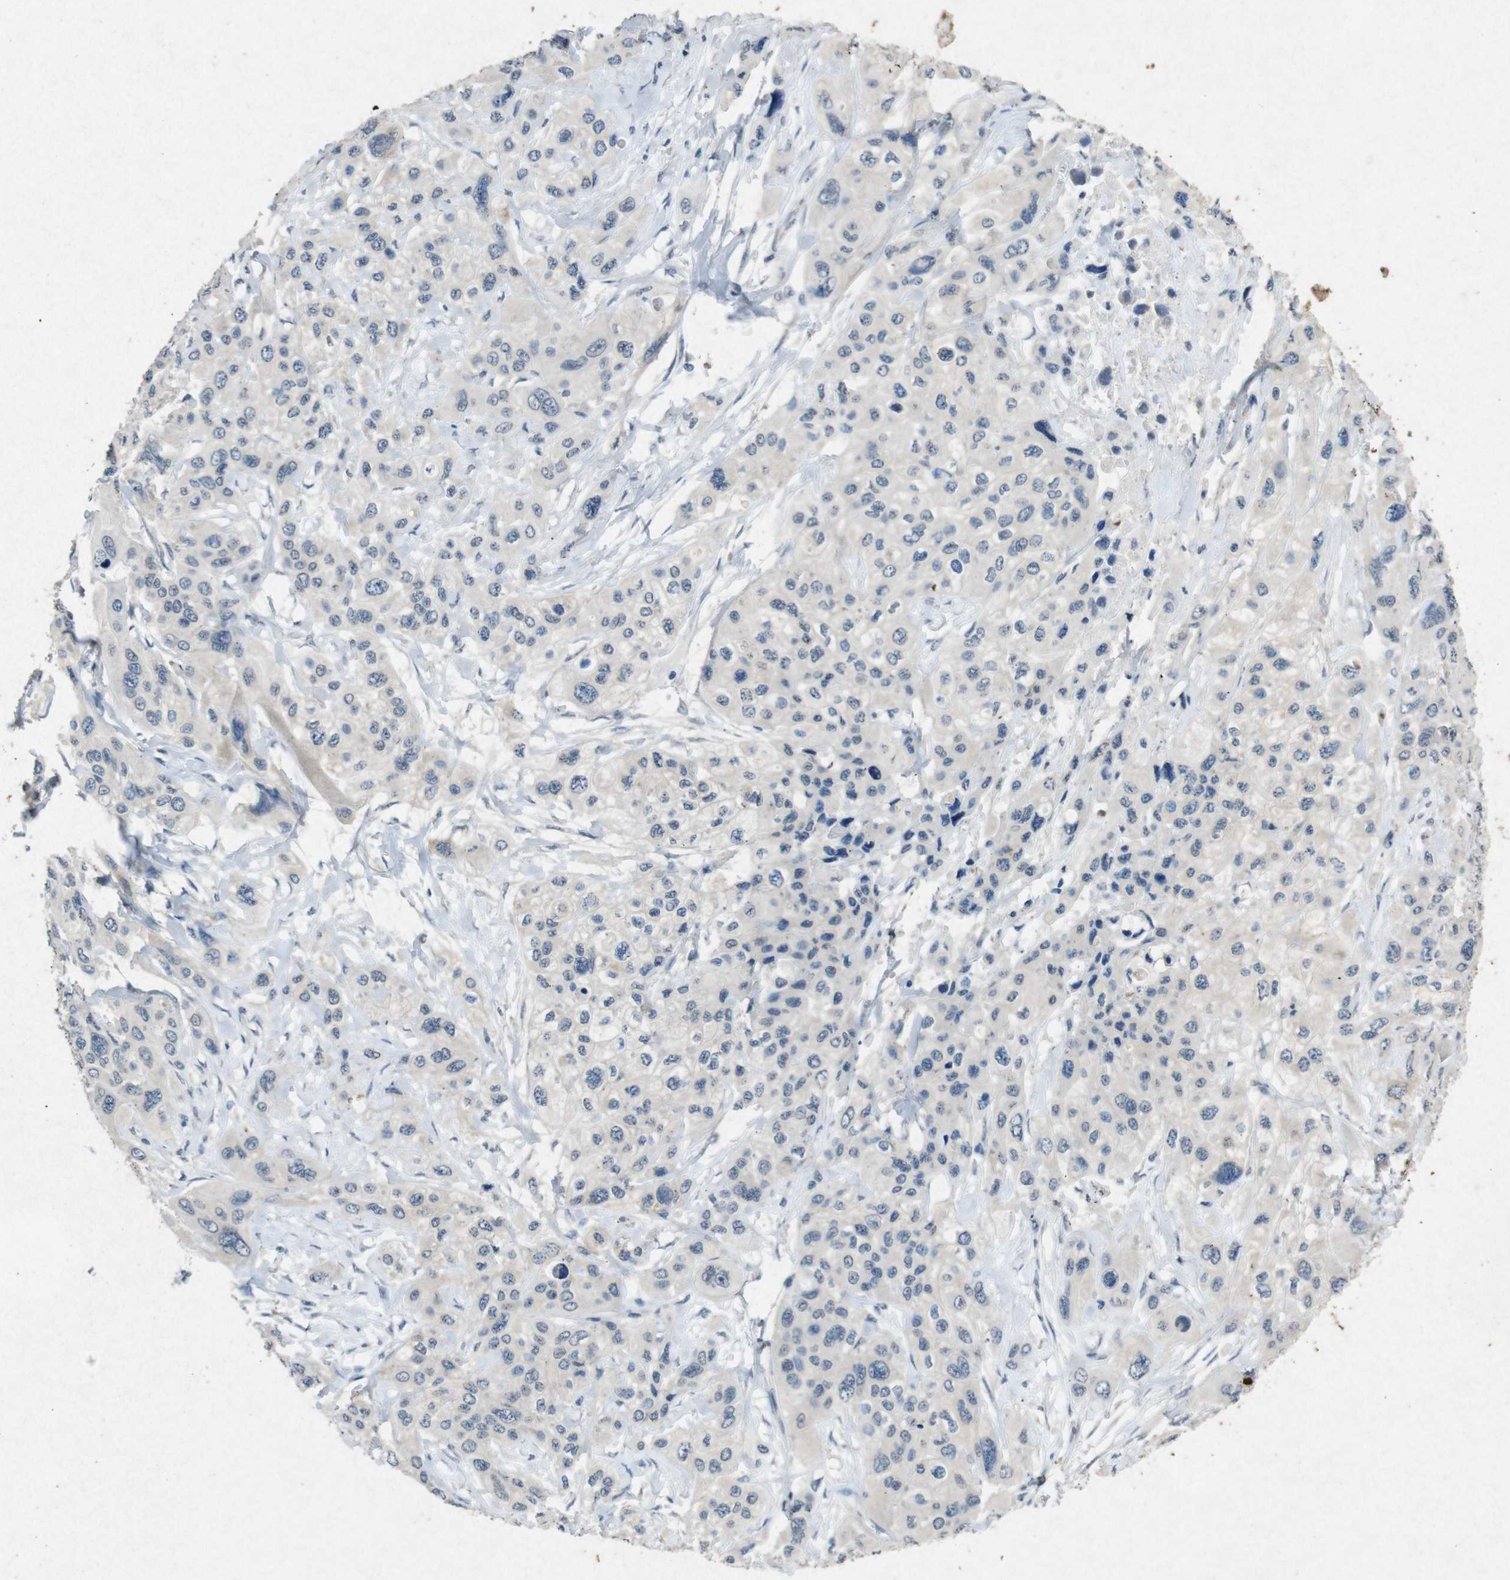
{"staining": {"intensity": "negative", "quantity": "none", "location": "none"}, "tissue": "pancreatic cancer", "cell_type": "Tumor cells", "image_type": "cancer", "snomed": [{"axis": "morphology", "description": "Adenocarcinoma, NOS"}, {"axis": "topography", "description": "Pancreas"}], "caption": "High power microscopy image of an IHC image of pancreatic cancer (adenocarcinoma), revealing no significant staining in tumor cells.", "gene": "STBD1", "patient": {"sex": "male", "age": 73}}